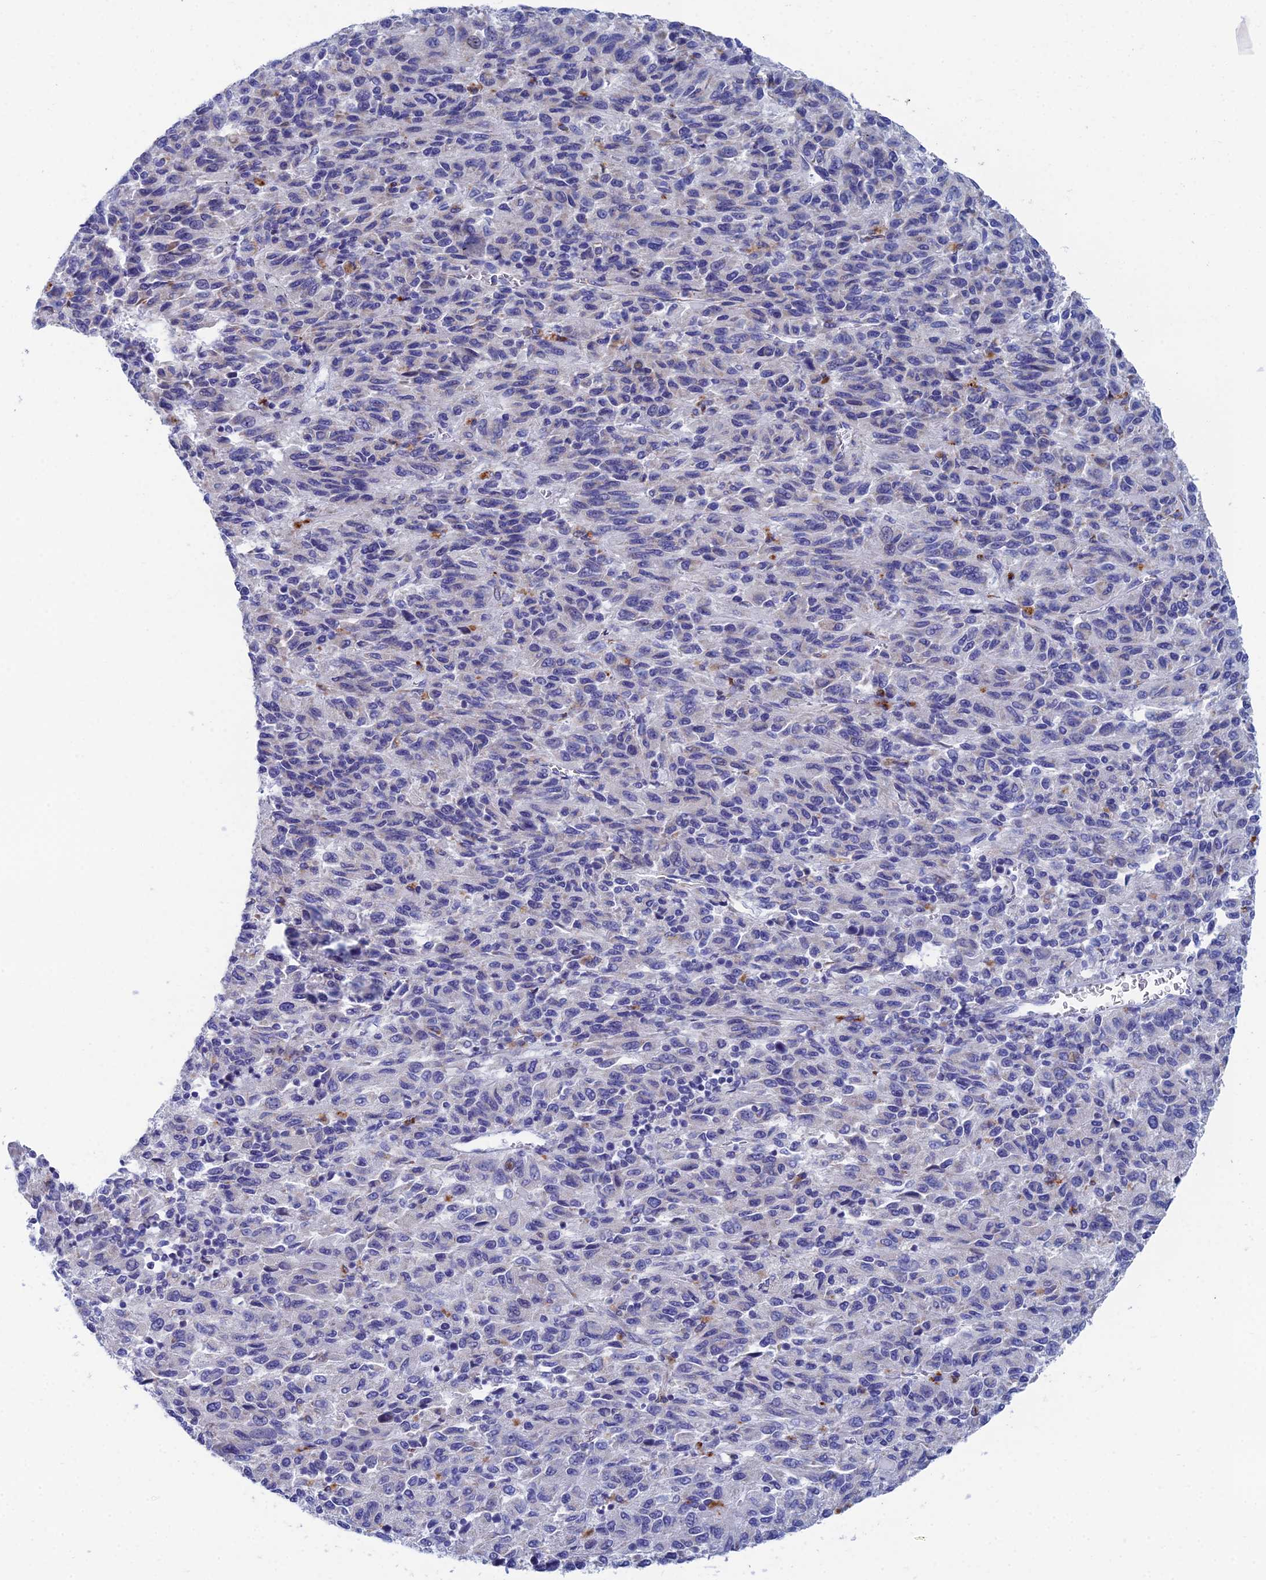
{"staining": {"intensity": "negative", "quantity": "none", "location": "none"}, "tissue": "melanoma", "cell_type": "Tumor cells", "image_type": "cancer", "snomed": [{"axis": "morphology", "description": "Malignant melanoma, Metastatic site"}, {"axis": "topography", "description": "Lung"}], "caption": "Malignant melanoma (metastatic site) stained for a protein using immunohistochemistry displays no staining tumor cells.", "gene": "CFAP210", "patient": {"sex": "male", "age": 64}}